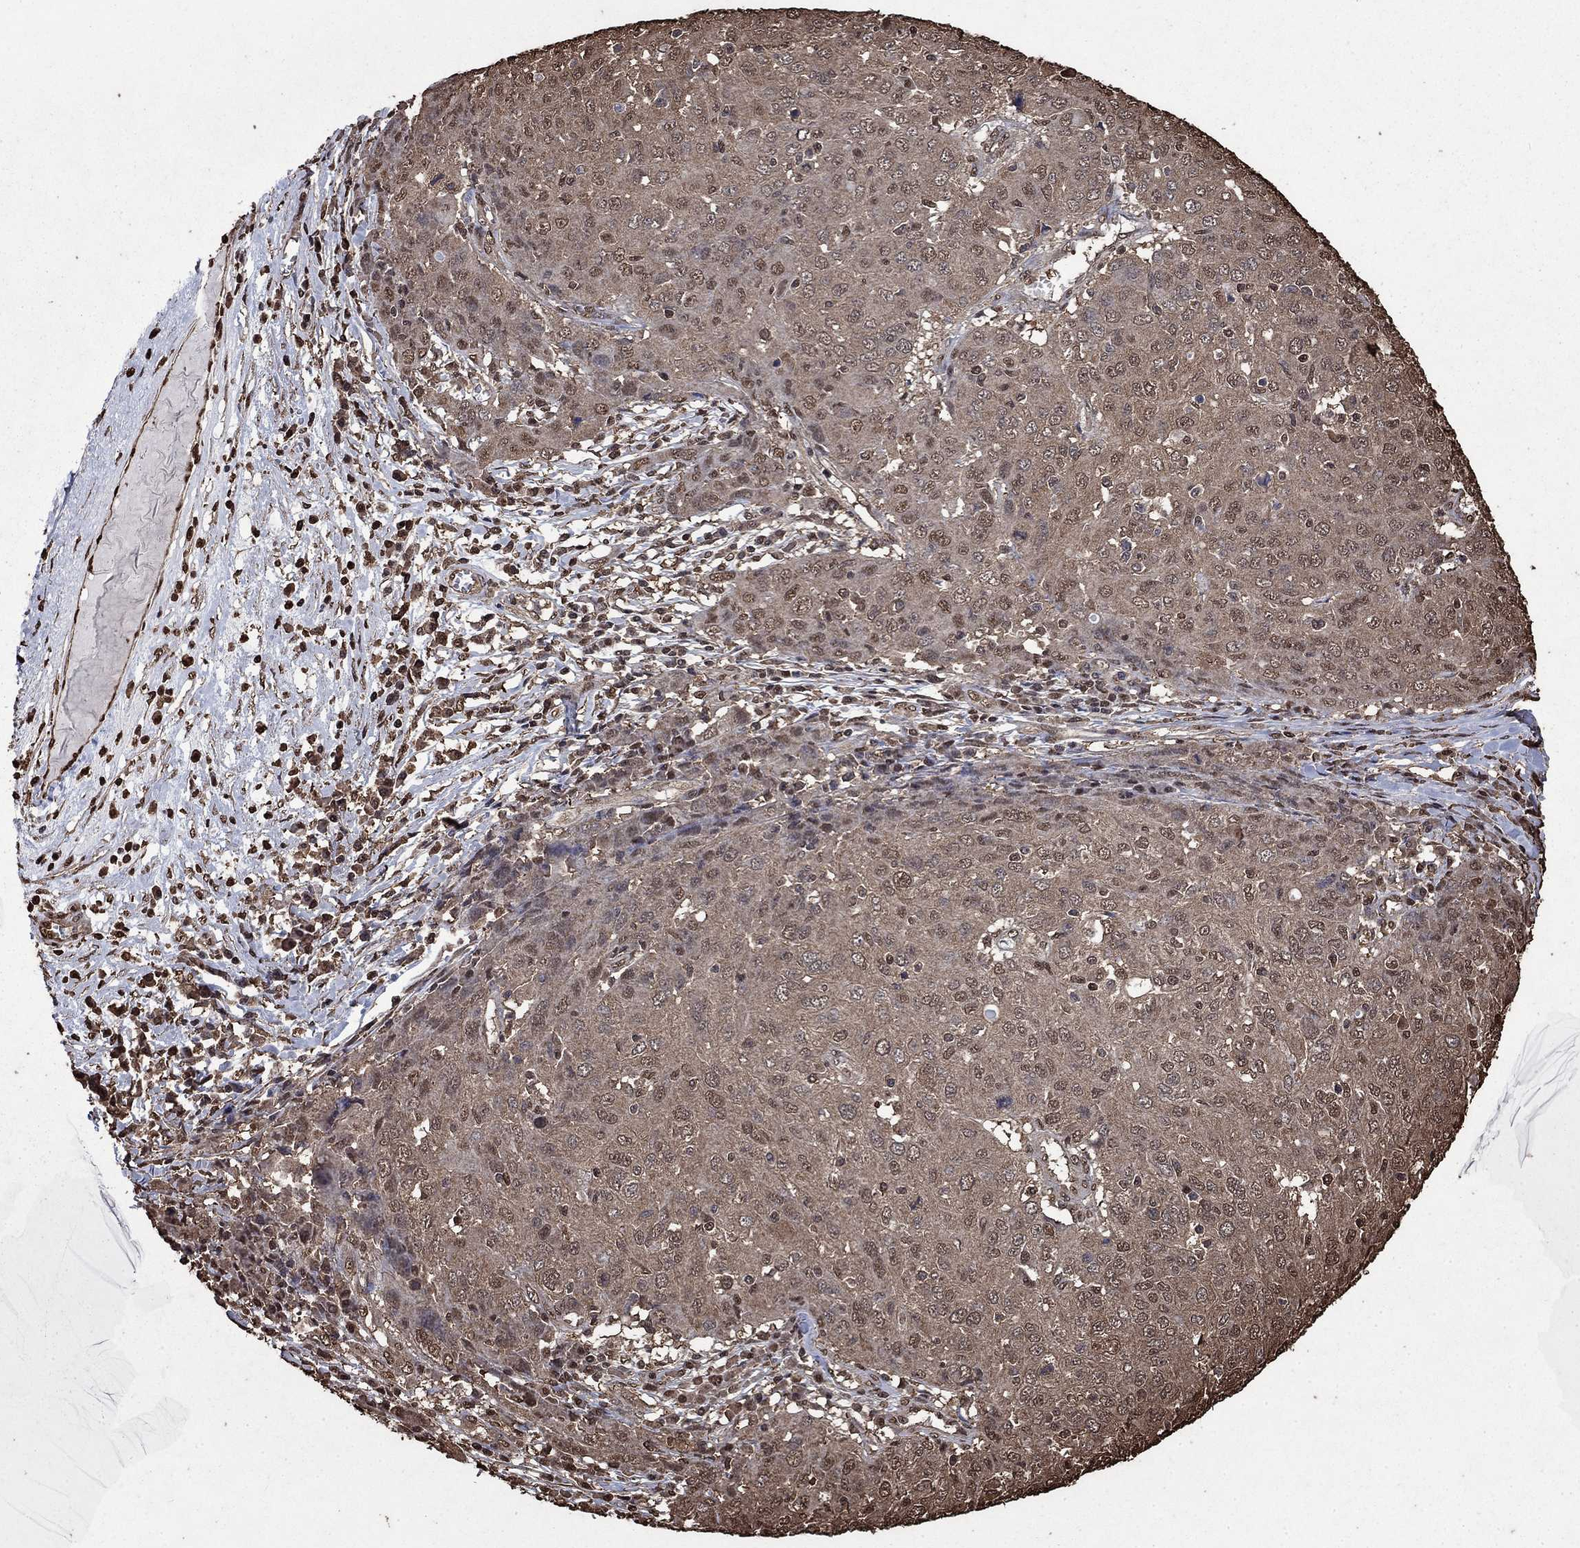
{"staining": {"intensity": "moderate", "quantity": "<25%", "location": "cytoplasmic/membranous,nuclear"}, "tissue": "ovarian cancer", "cell_type": "Tumor cells", "image_type": "cancer", "snomed": [{"axis": "morphology", "description": "Carcinoma, endometroid"}, {"axis": "topography", "description": "Ovary"}], "caption": "Immunohistochemical staining of human ovarian endometroid carcinoma demonstrates low levels of moderate cytoplasmic/membranous and nuclear protein positivity in approximately <25% of tumor cells.", "gene": "GAPDH", "patient": {"sex": "female", "age": 50}}